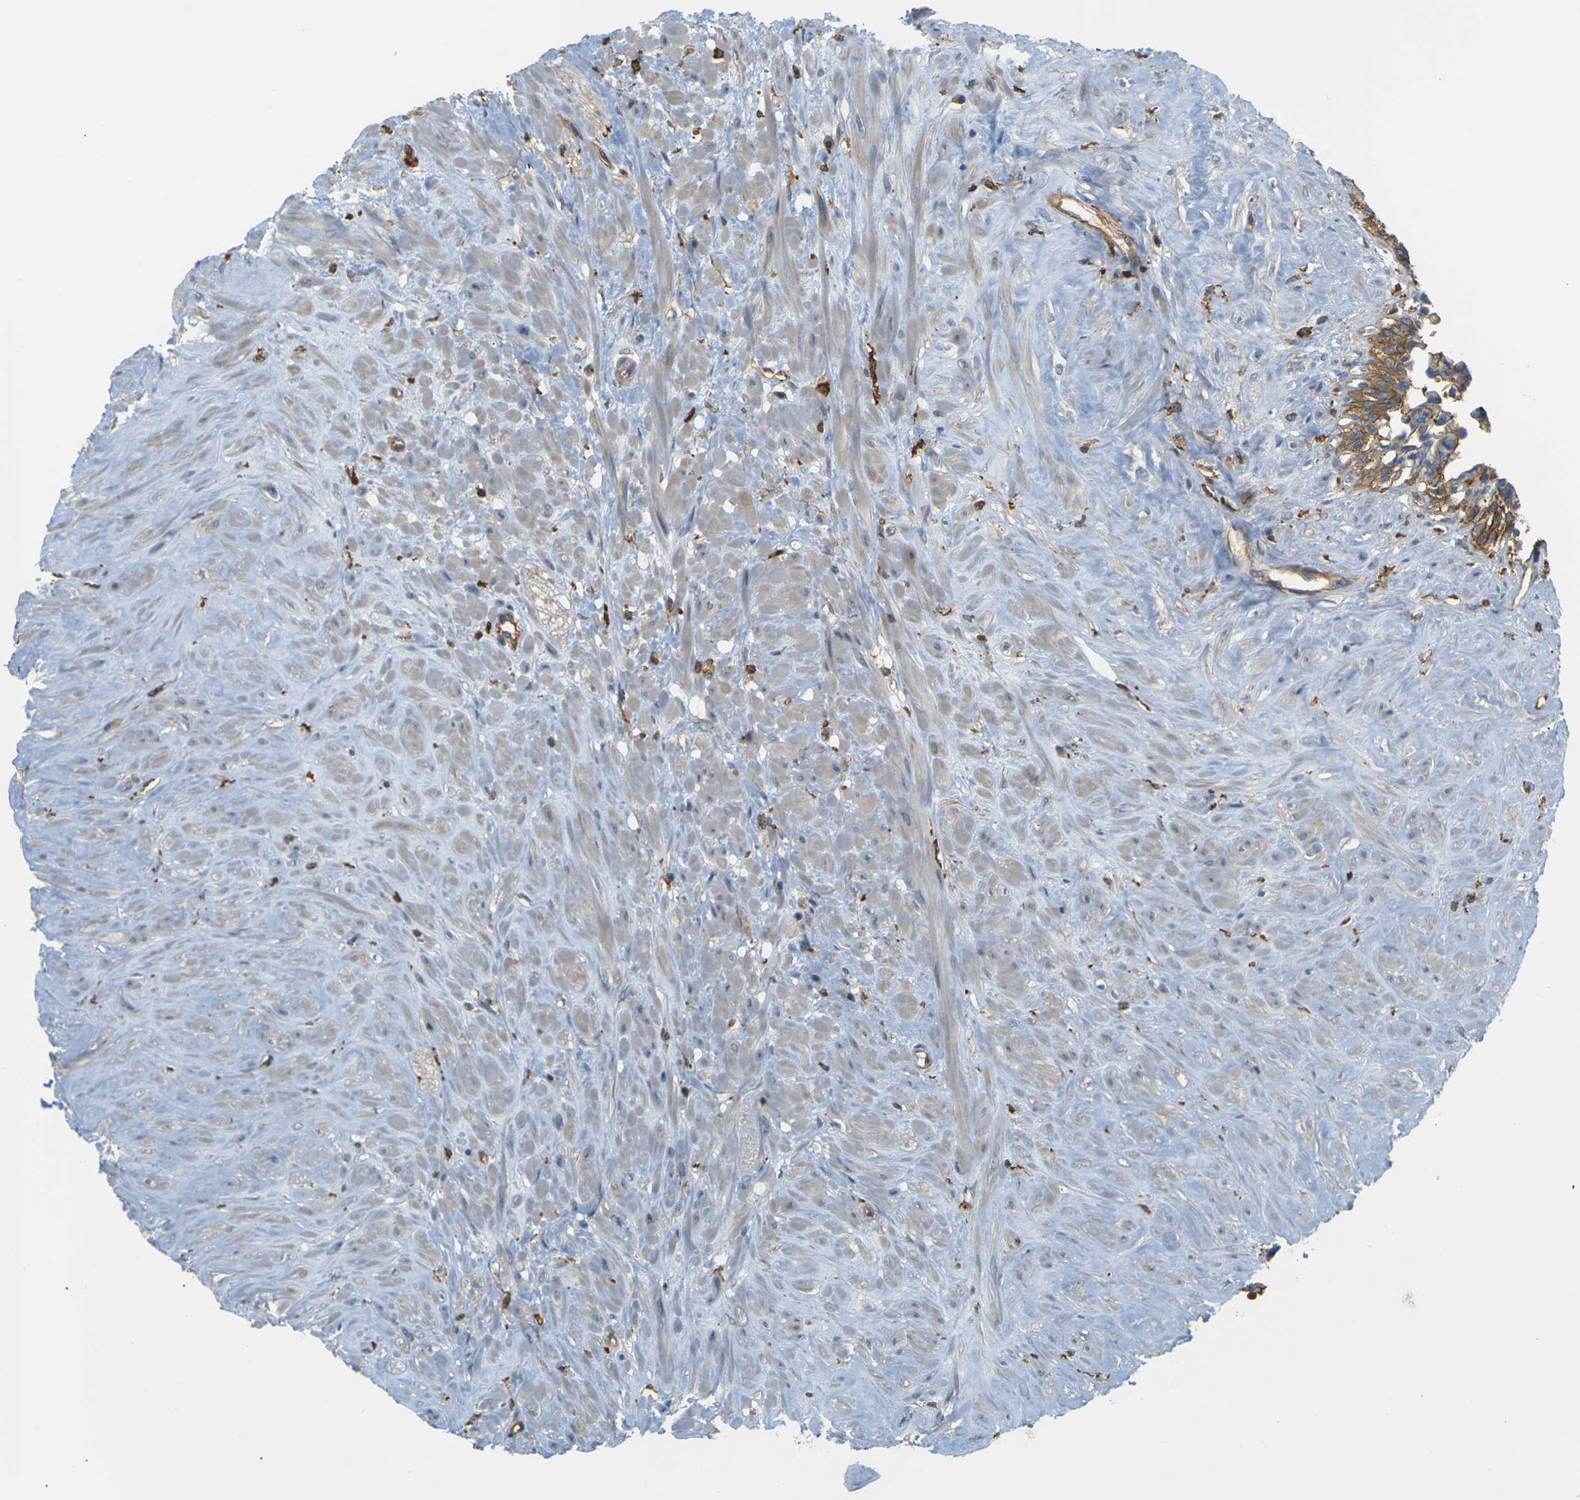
{"staining": {"intensity": "moderate", "quantity": ">75%", "location": "cytoplasmic/membranous"}, "tissue": "seminal vesicle", "cell_type": "Glandular cells", "image_type": "normal", "snomed": [{"axis": "morphology", "description": "Normal tissue, NOS"}, {"axis": "topography", "description": "Seminal veicle"}], "caption": "Protein expression analysis of normal human seminal vesicle reveals moderate cytoplasmic/membranous expression in about >75% of glandular cells.", "gene": "IQGAP1", "patient": {"sex": "male", "age": 63}}